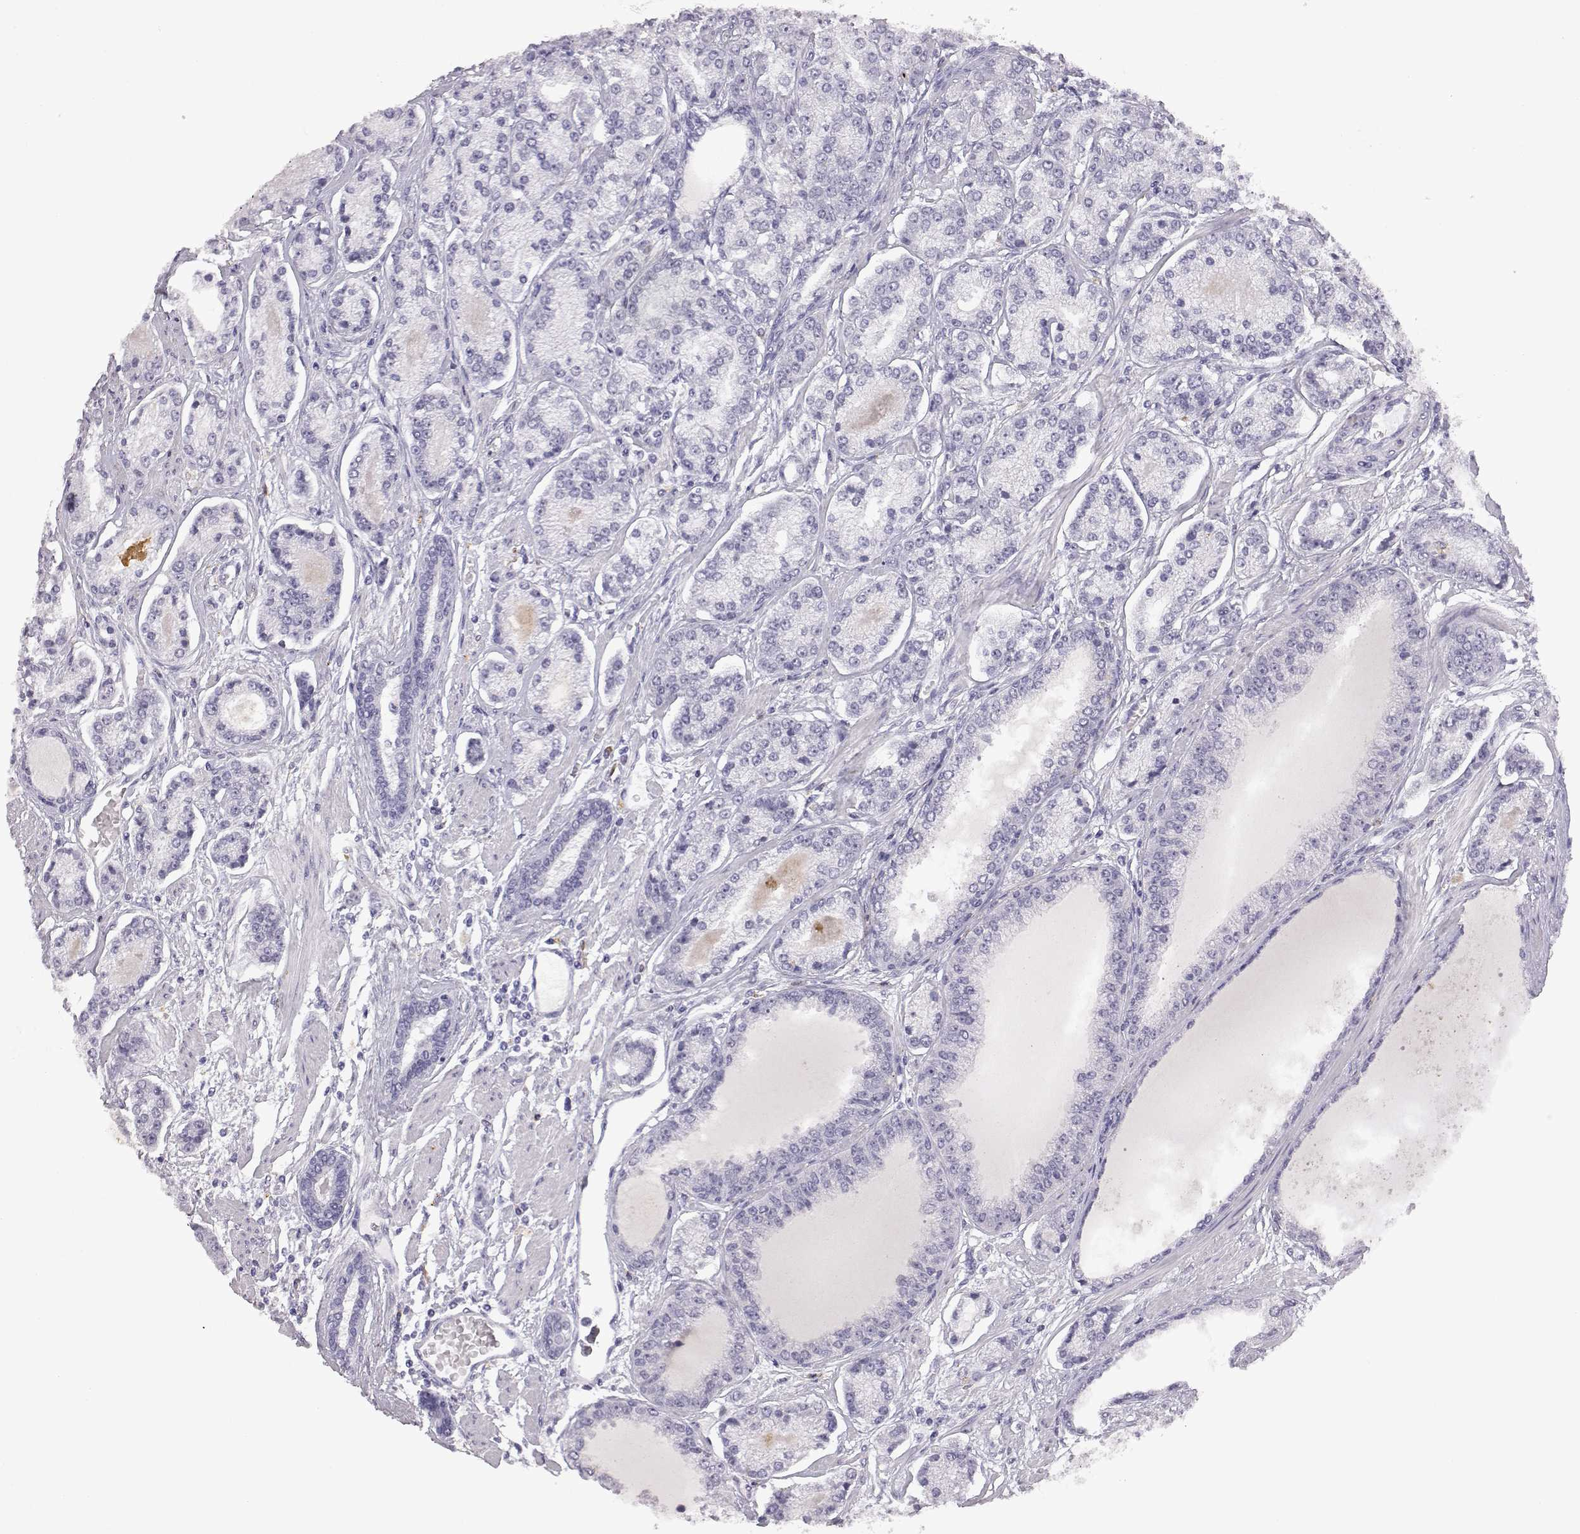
{"staining": {"intensity": "negative", "quantity": "none", "location": "none"}, "tissue": "prostate cancer", "cell_type": "Tumor cells", "image_type": "cancer", "snomed": [{"axis": "morphology", "description": "Adenocarcinoma, NOS"}, {"axis": "topography", "description": "Prostate"}], "caption": "Immunohistochemistry (IHC) micrograph of adenocarcinoma (prostate) stained for a protein (brown), which shows no expression in tumor cells. (DAB immunohistochemistry, high magnification).", "gene": "VGF", "patient": {"sex": "male", "age": 64}}